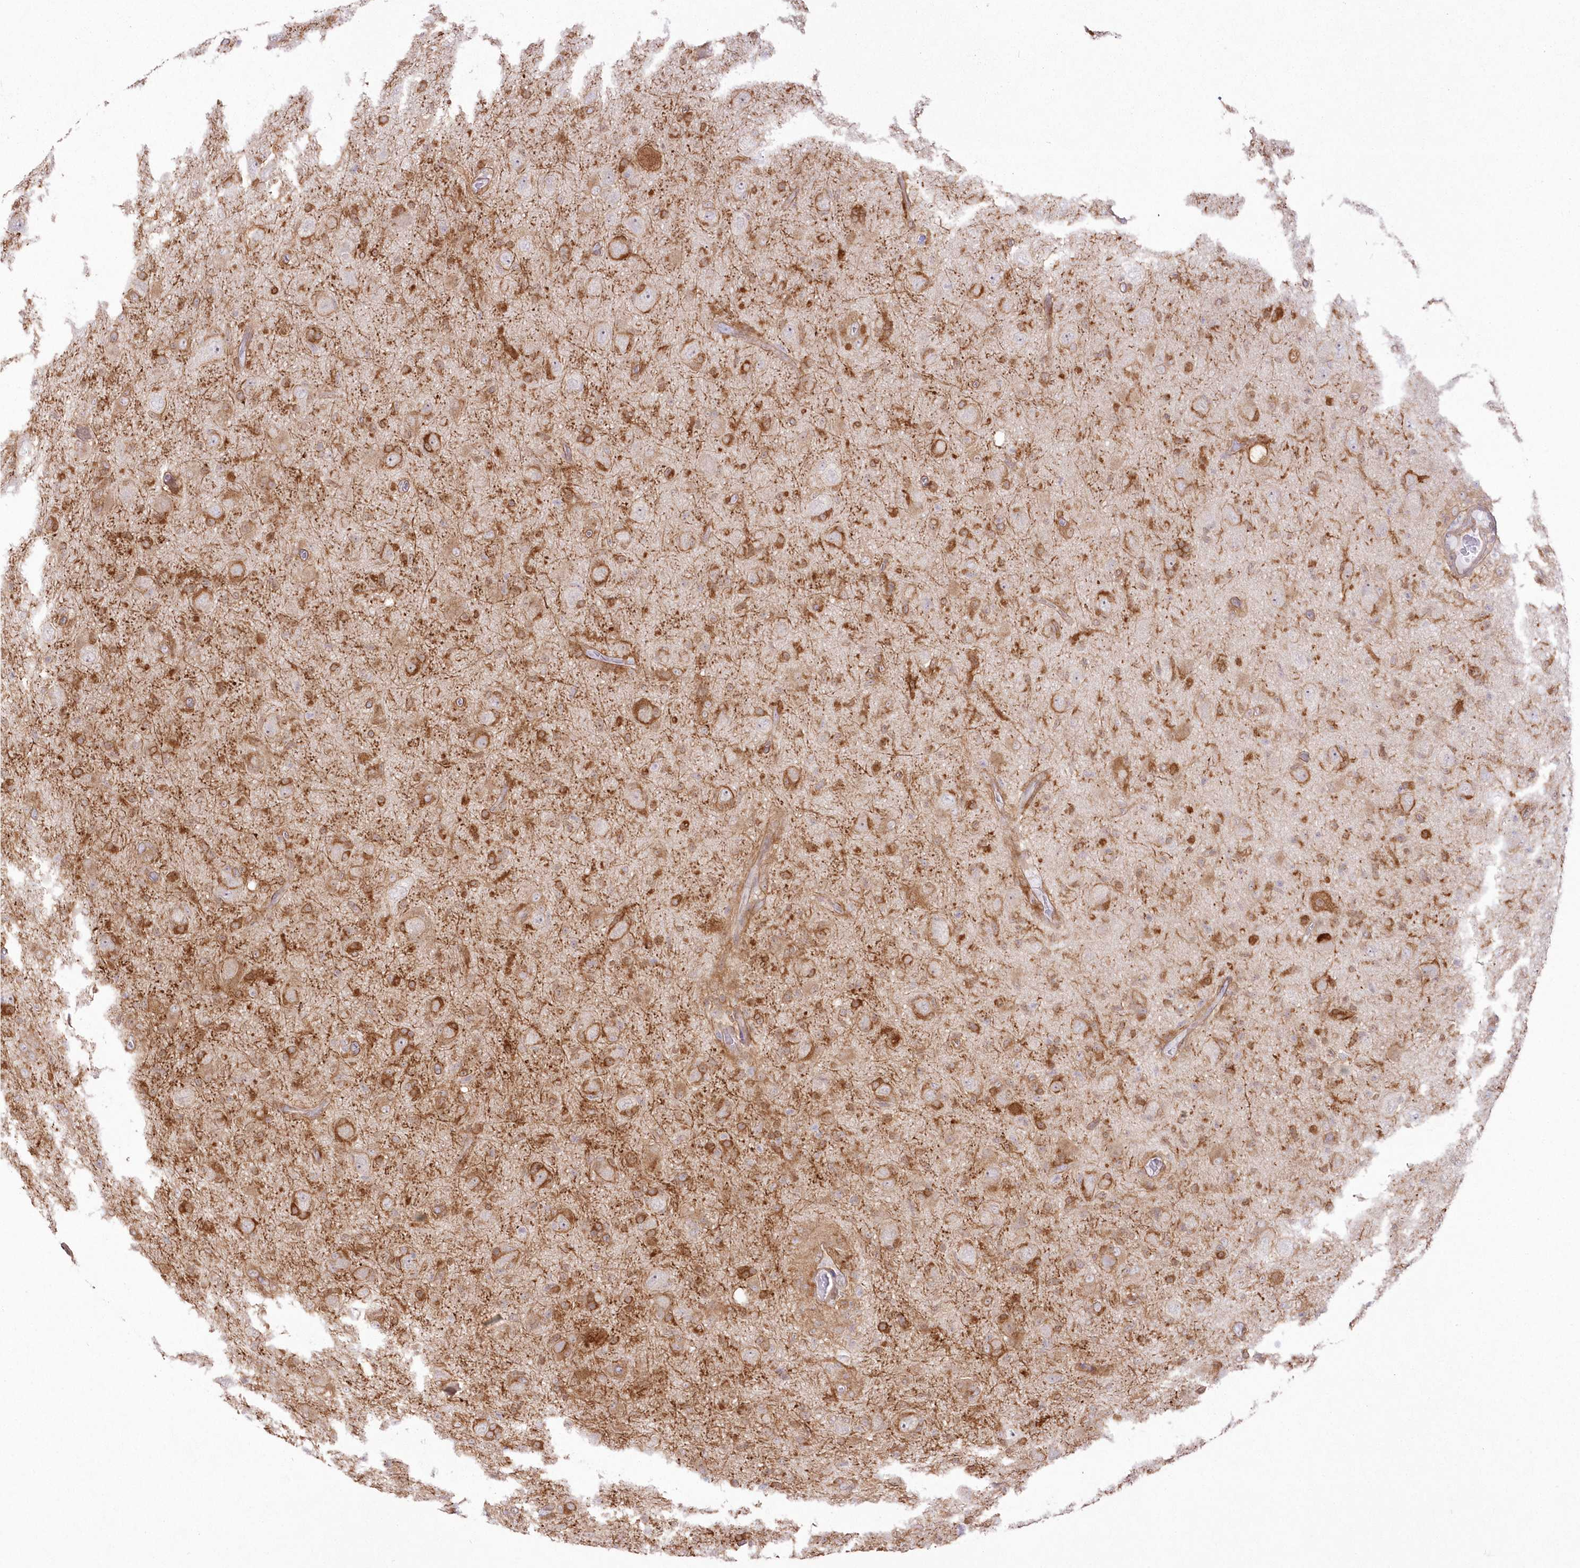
{"staining": {"intensity": "moderate", "quantity": "25%-75%", "location": "cytoplasmic/membranous"}, "tissue": "glioma", "cell_type": "Tumor cells", "image_type": "cancer", "snomed": [{"axis": "morphology", "description": "Glioma, malignant, High grade"}, {"axis": "topography", "description": "Brain"}], "caption": "Immunohistochemistry (IHC) micrograph of neoplastic tissue: glioma stained using immunohistochemistry (IHC) displays medium levels of moderate protein expression localized specifically in the cytoplasmic/membranous of tumor cells, appearing as a cytoplasmic/membranous brown color.", "gene": "SH3PXD2B", "patient": {"sex": "female", "age": 57}}